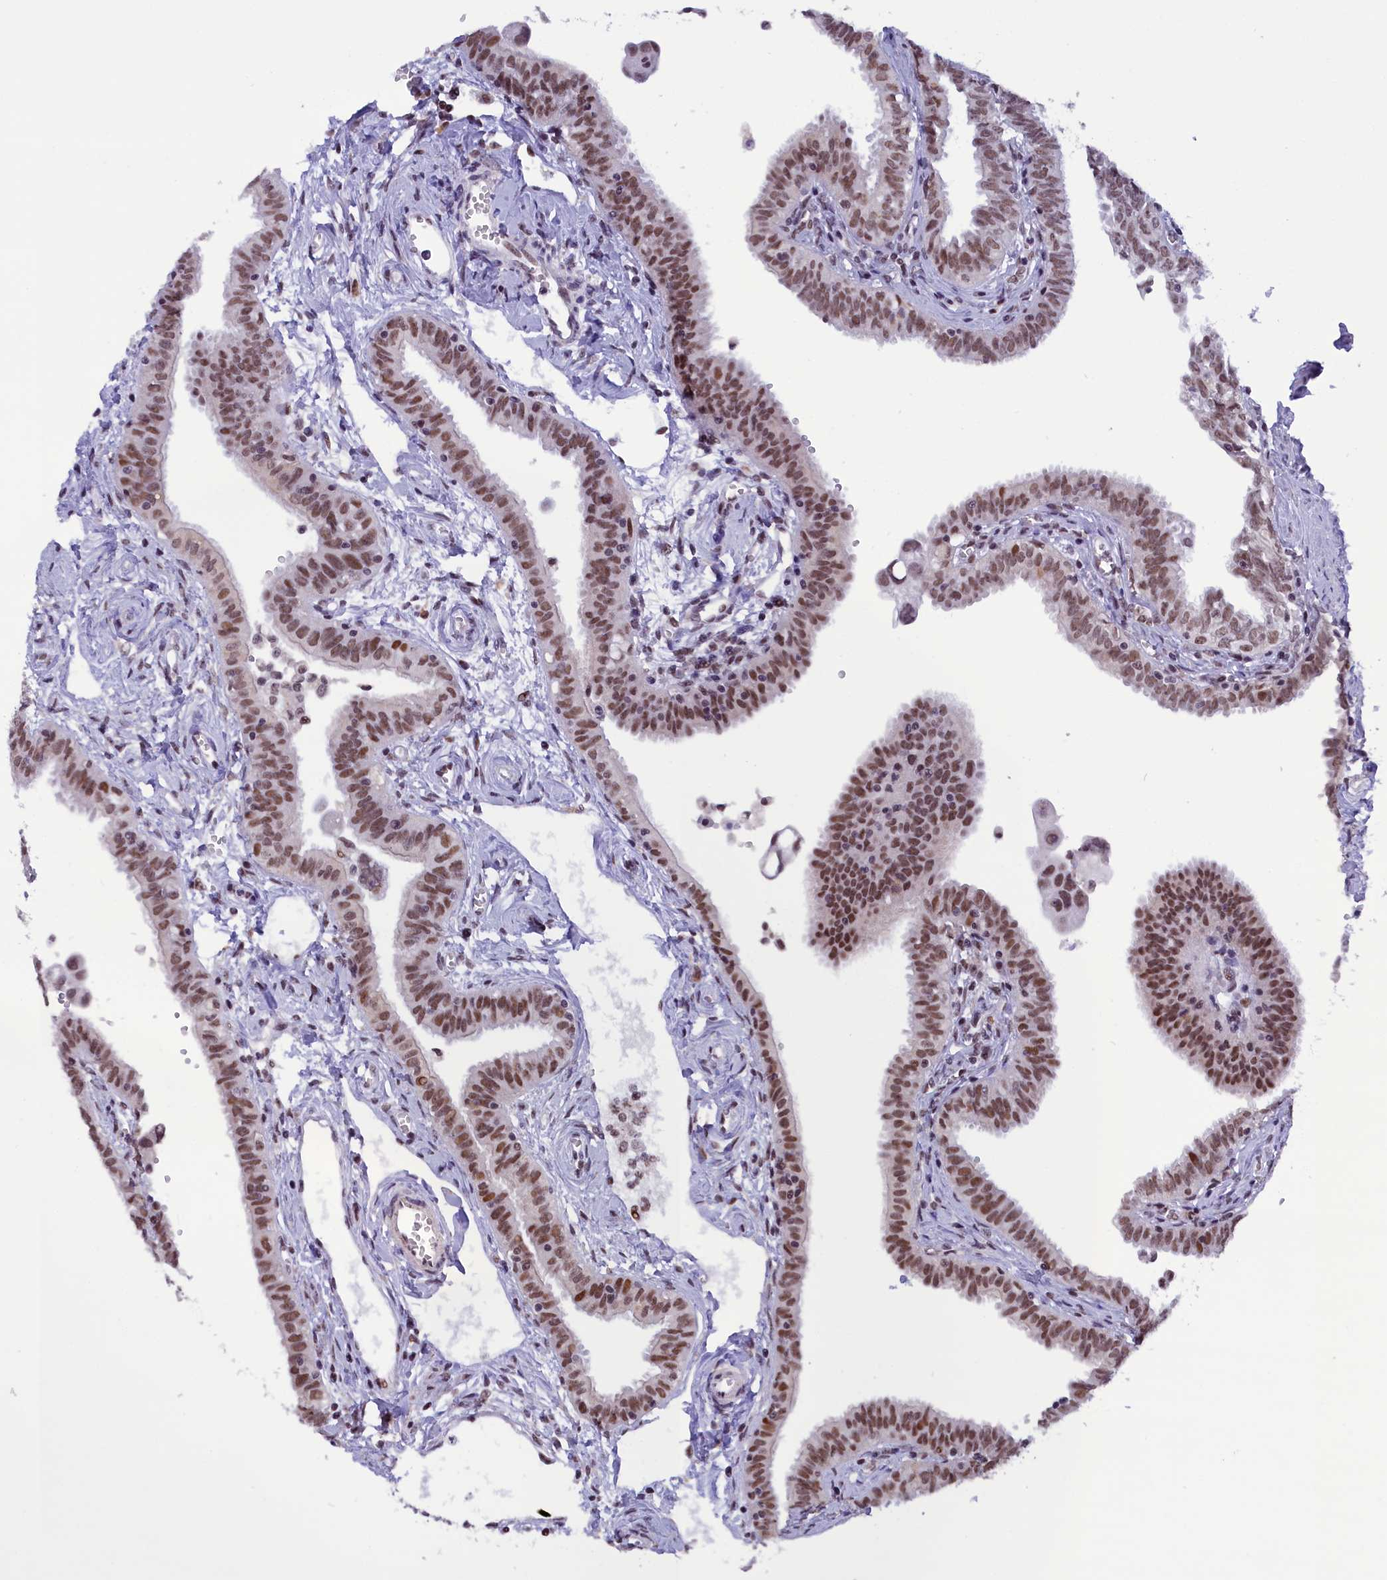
{"staining": {"intensity": "moderate", "quantity": ">75%", "location": "nuclear"}, "tissue": "fallopian tube", "cell_type": "Glandular cells", "image_type": "normal", "snomed": [{"axis": "morphology", "description": "Normal tissue, NOS"}, {"axis": "morphology", "description": "Carcinoma, NOS"}, {"axis": "topography", "description": "Fallopian tube"}, {"axis": "topography", "description": "Ovary"}], "caption": "DAB (3,3'-diaminobenzidine) immunohistochemical staining of benign fallopian tube reveals moderate nuclear protein positivity in about >75% of glandular cells.", "gene": "CDYL2", "patient": {"sex": "female", "age": 59}}